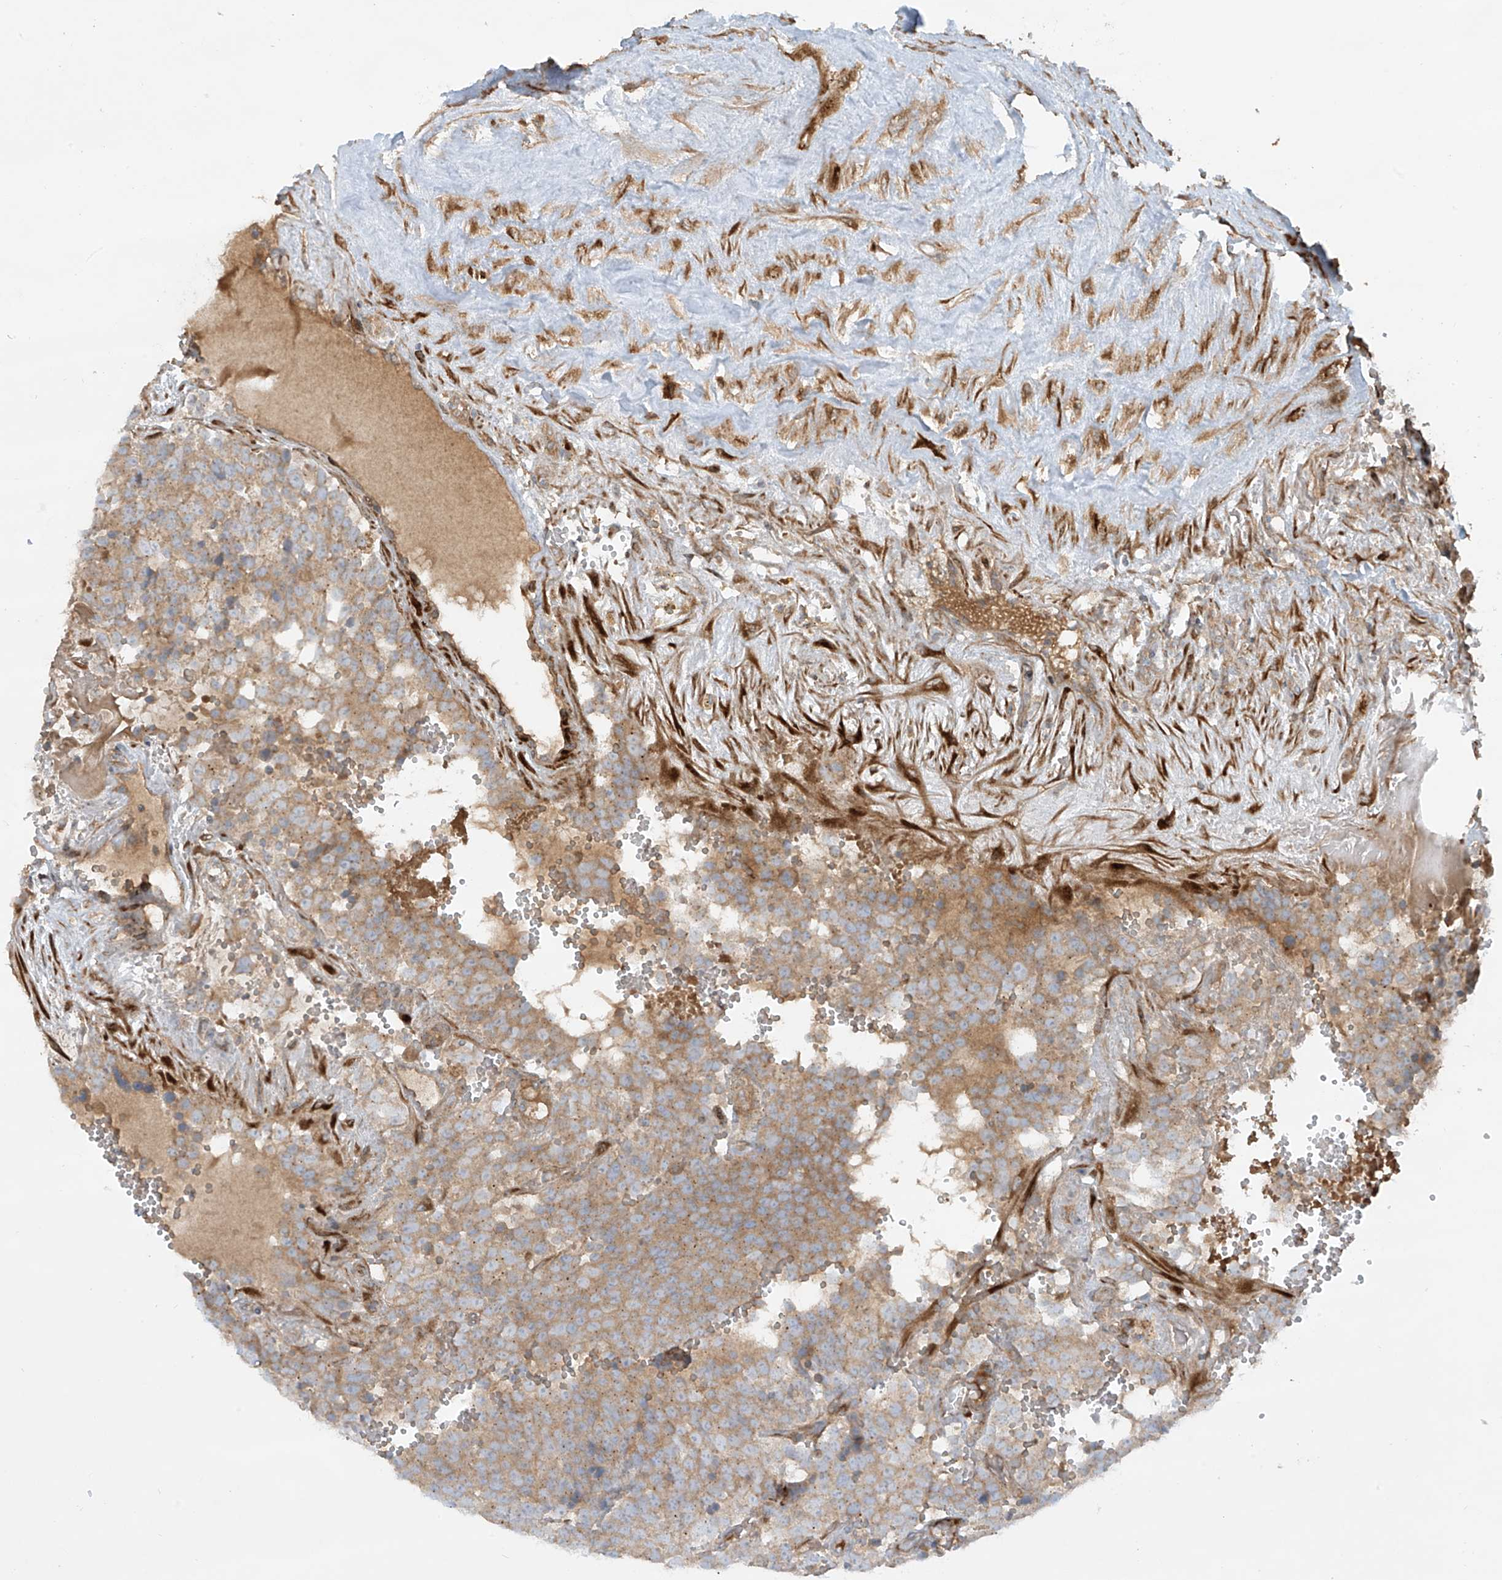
{"staining": {"intensity": "weak", "quantity": ">75%", "location": "cytoplasmic/membranous"}, "tissue": "testis cancer", "cell_type": "Tumor cells", "image_type": "cancer", "snomed": [{"axis": "morphology", "description": "Seminoma, NOS"}, {"axis": "topography", "description": "Testis"}], "caption": "IHC histopathology image of neoplastic tissue: human seminoma (testis) stained using IHC reveals low levels of weak protein expression localized specifically in the cytoplasmic/membranous of tumor cells, appearing as a cytoplasmic/membranous brown color.", "gene": "DDIT4", "patient": {"sex": "male", "age": 71}}